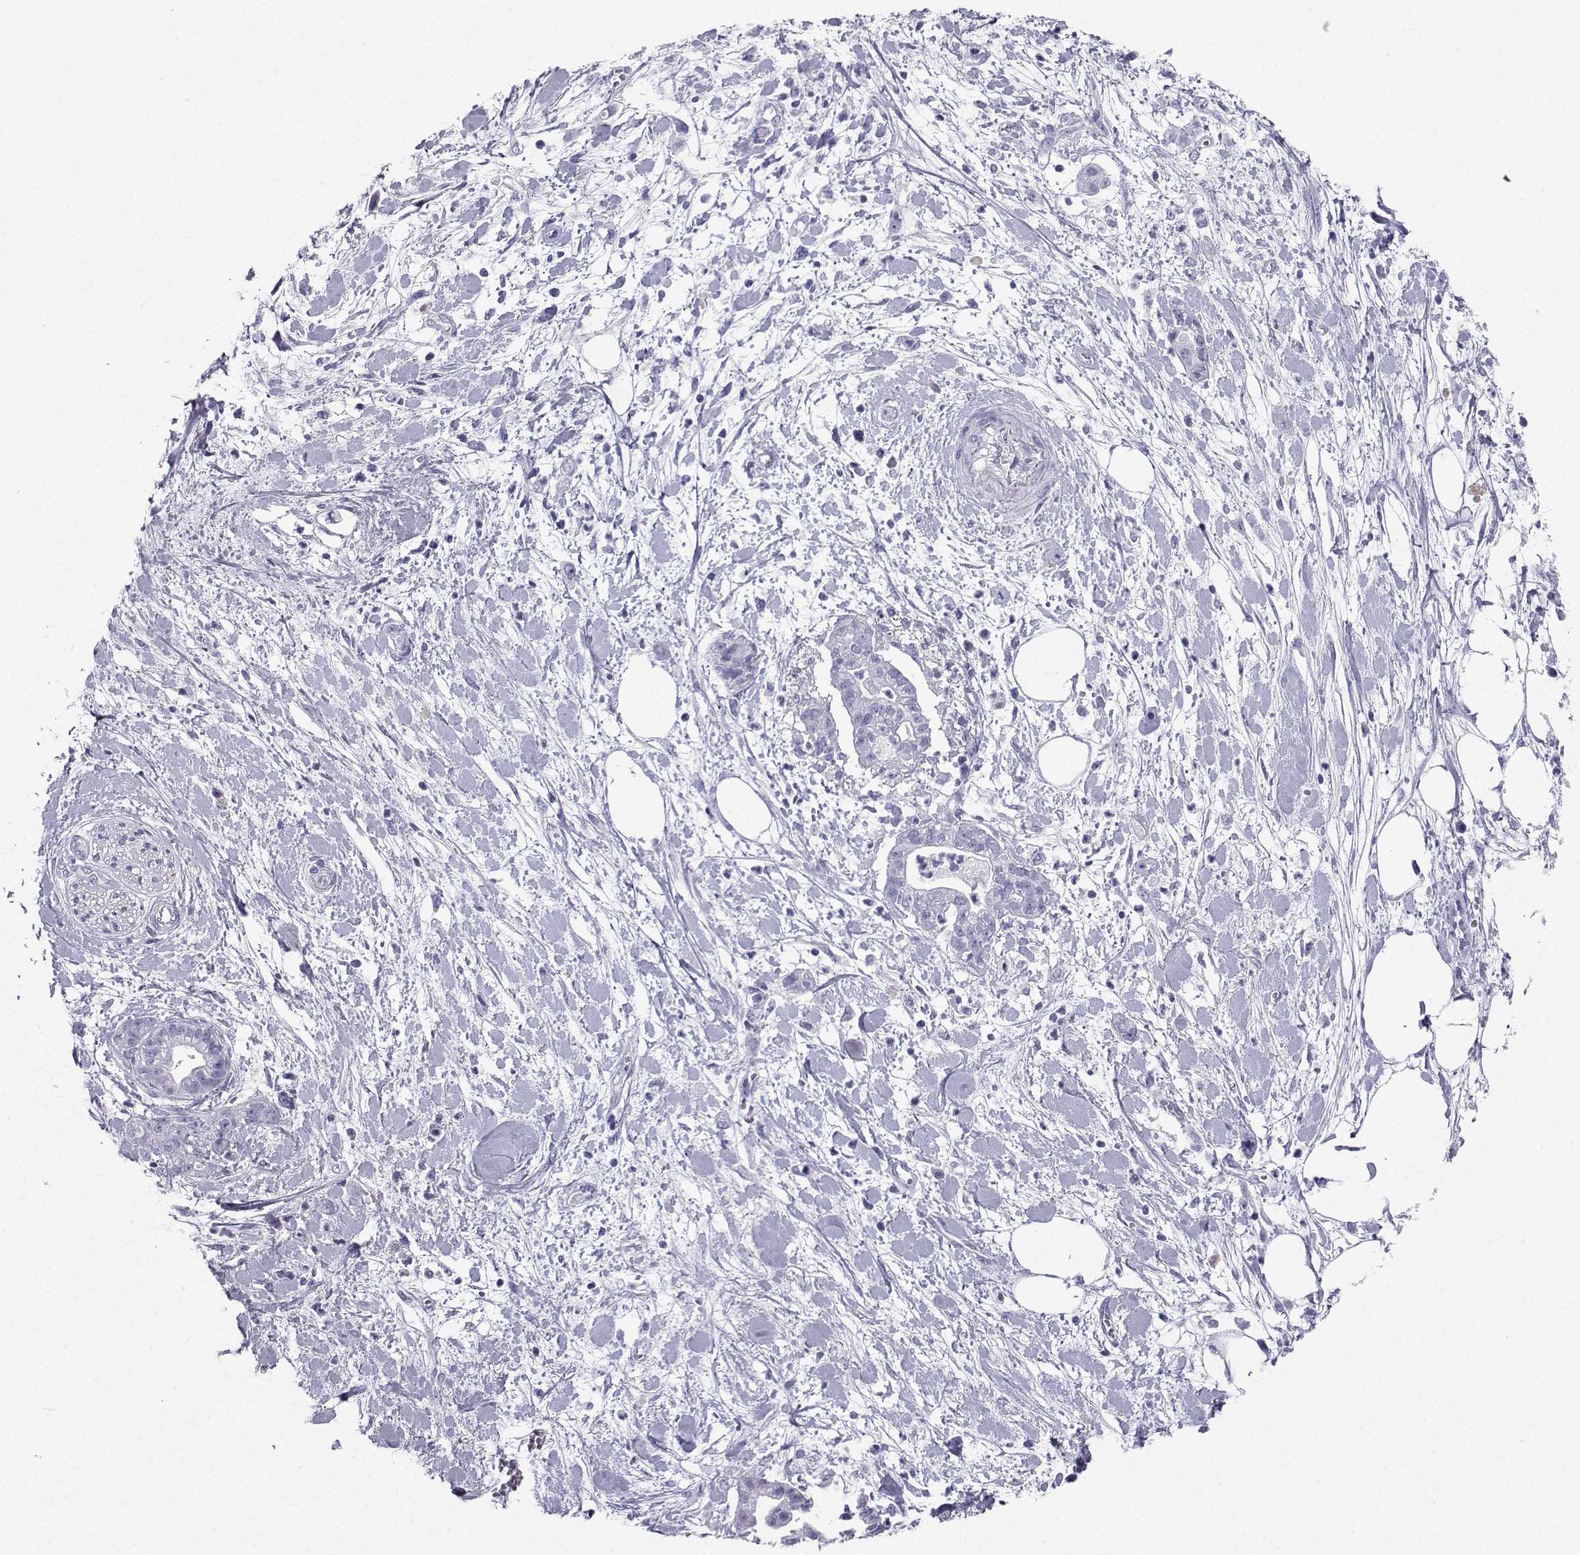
{"staining": {"intensity": "negative", "quantity": "none", "location": "none"}, "tissue": "pancreatic cancer", "cell_type": "Tumor cells", "image_type": "cancer", "snomed": [{"axis": "morphology", "description": "Normal tissue, NOS"}, {"axis": "morphology", "description": "Adenocarcinoma, NOS"}, {"axis": "topography", "description": "Lymph node"}, {"axis": "topography", "description": "Pancreas"}], "caption": "Immunohistochemical staining of pancreatic cancer (adenocarcinoma) reveals no significant expression in tumor cells.", "gene": "SLC18A2", "patient": {"sex": "female", "age": 58}}